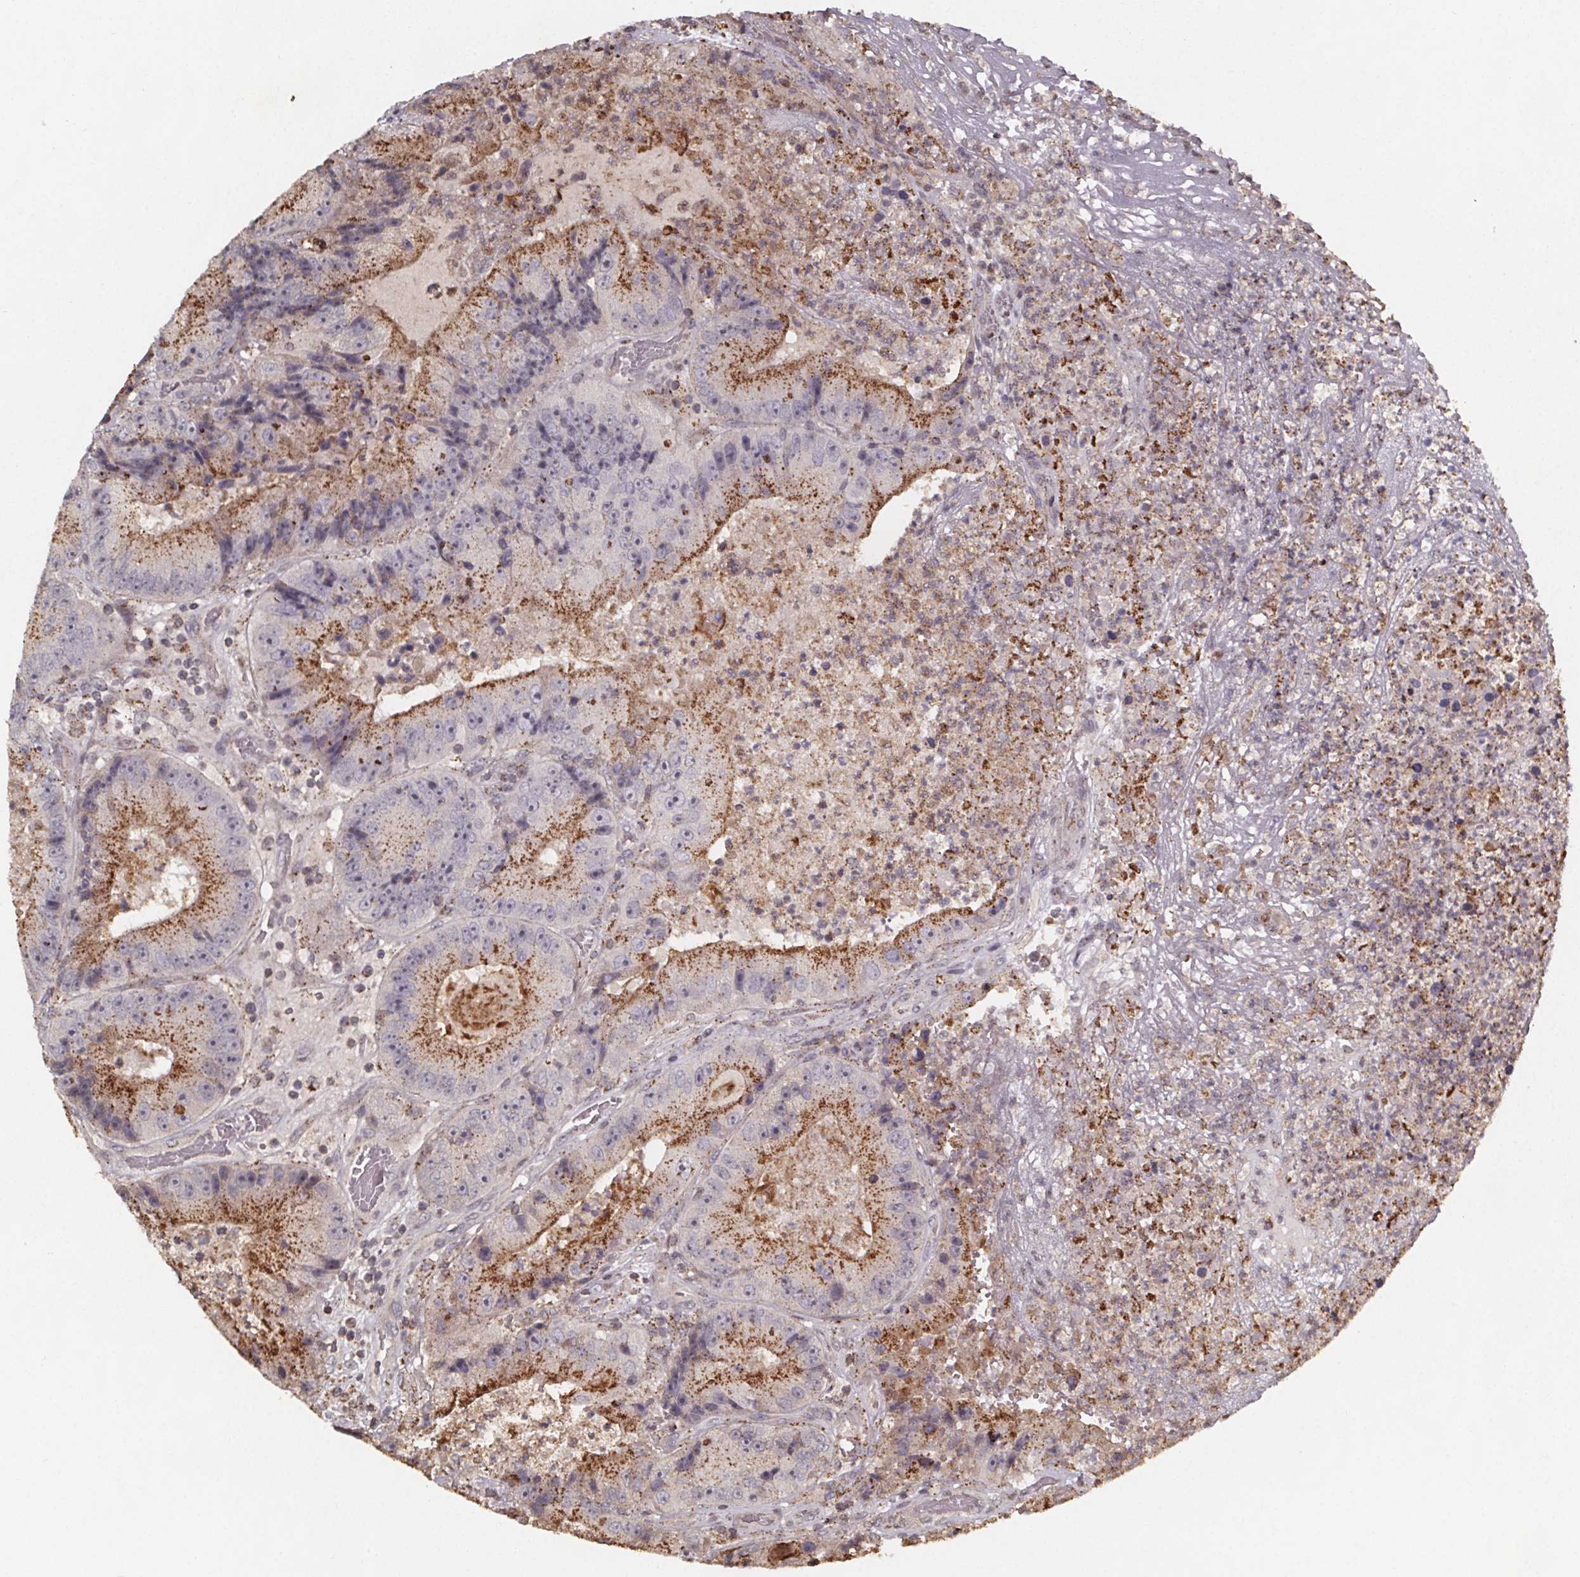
{"staining": {"intensity": "moderate", "quantity": "25%-75%", "location": "cytoplasmic/membranous"}, "tissue": "colorectal cancer", "cell_type": "Tumor cells", "image_type": "cancer", "snomed": [{"axis": "morphology", "description": "Adenocarcinoma, NOS"}, {"axis": "topography", "description": "Colon"}], "caption": "Moderate cytoplasmic/membranous protein staining is seen in approximately 25%-75% of tumor cells in colorectal cancer.", "gene": "ZNF879", "patient": {"sex": "female", "age": 86}}